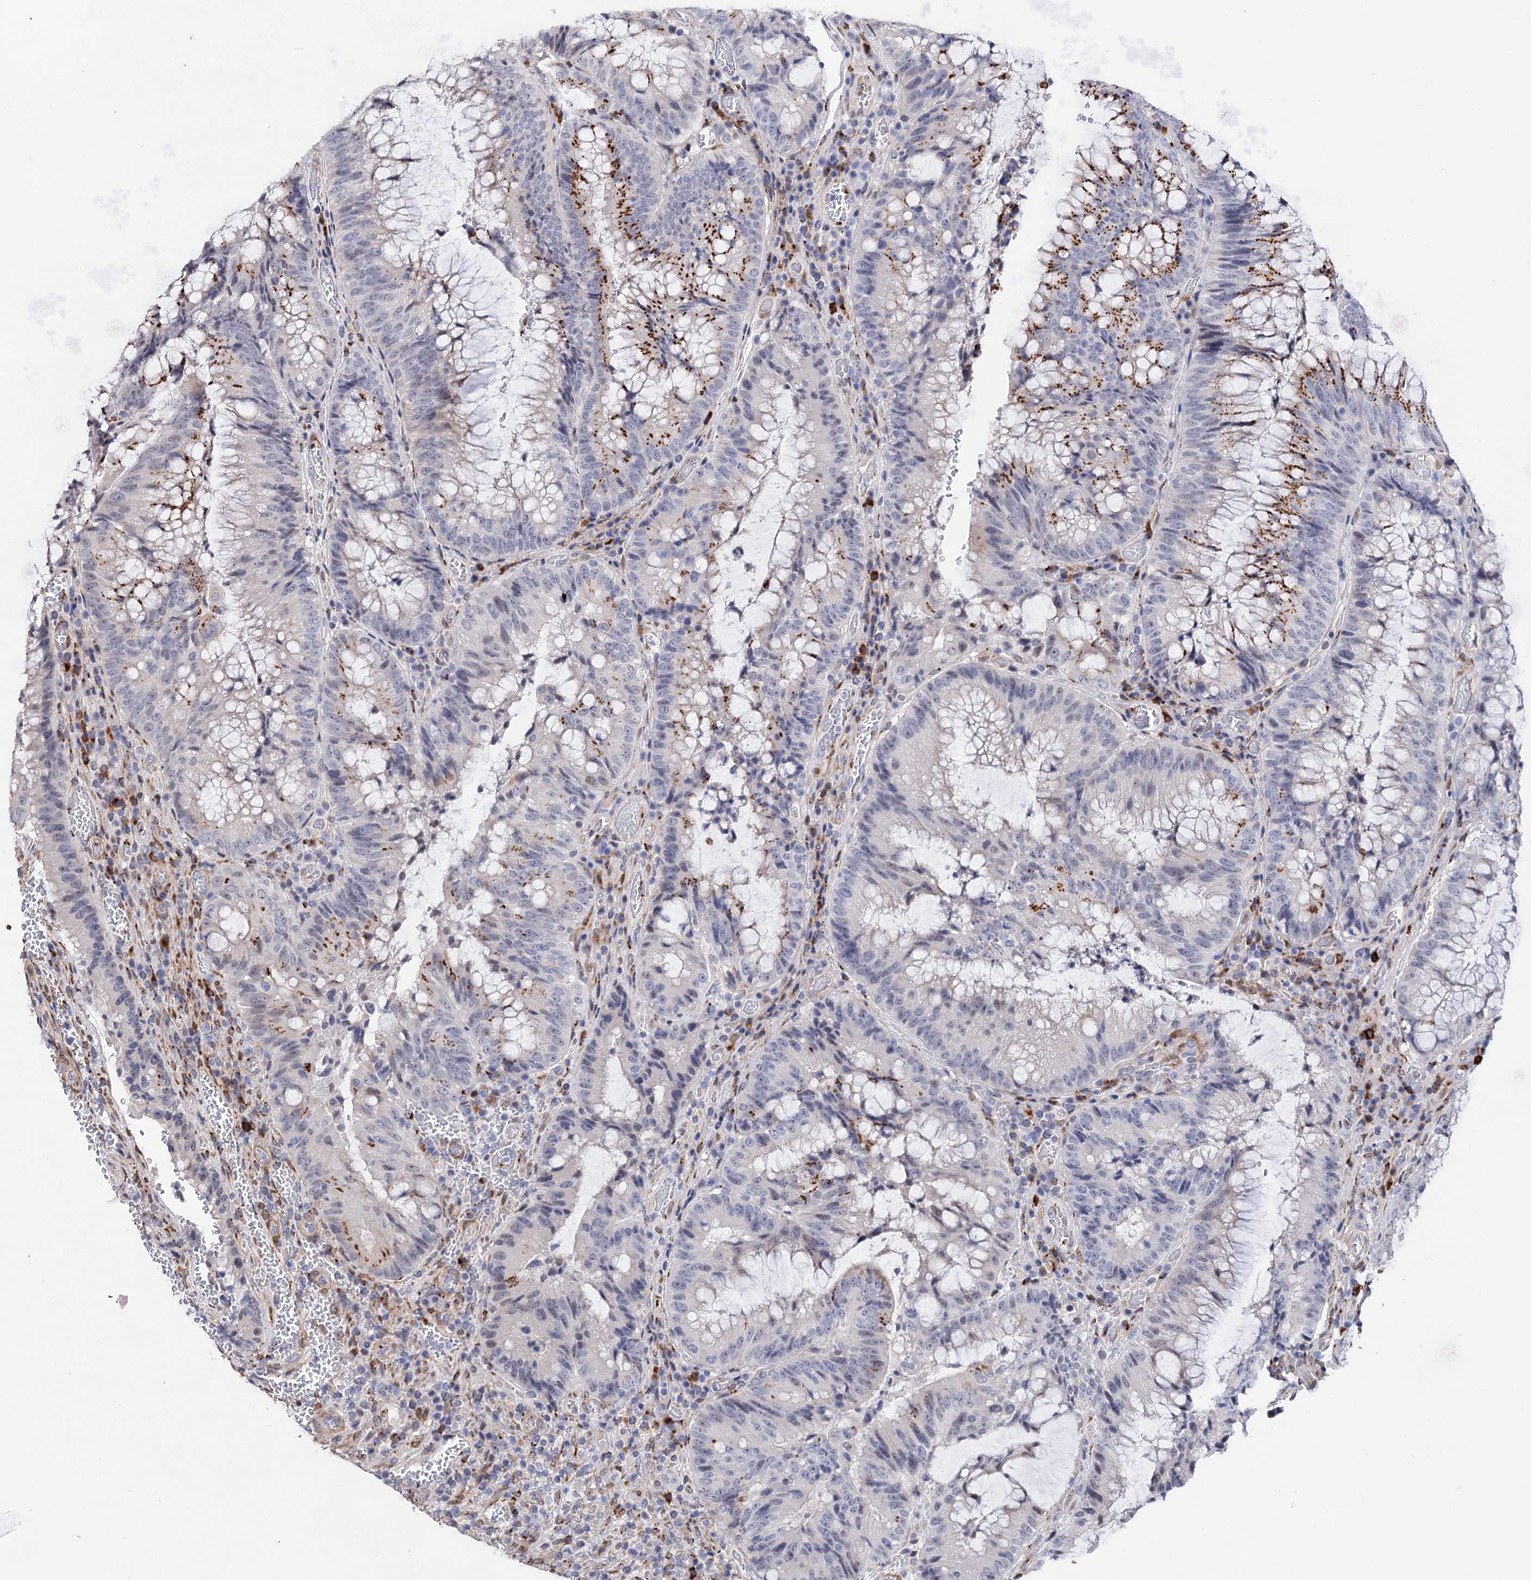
{"staining": {"intensity": "strong", "quantity": "25%-75%", "location": "cytoplasmic/membranous"}, "tissue": "colorectal cancer", "cell_type": "Tumor cells", "image_type": "cancer", "snomed": [{"axis": "morphology", "description": "Adenocarcinoma, NOS"}, {"axis": "topography", "description": "Rectum"}], "caption": "IHC staining of adenocarcinoma (colorectal), which shows high levels of strong cytoplasmic/membranous staining in approximately 25%-75% of tumor cells indicating strong cytoplasmic/membranous protein expression. The staining was performed using DAB (brown) for protein detection and nuclei were counterstained in hematoxylin (blue).", "gene": "C11orf96", "patient": {"sex": "male", "age": 69}}